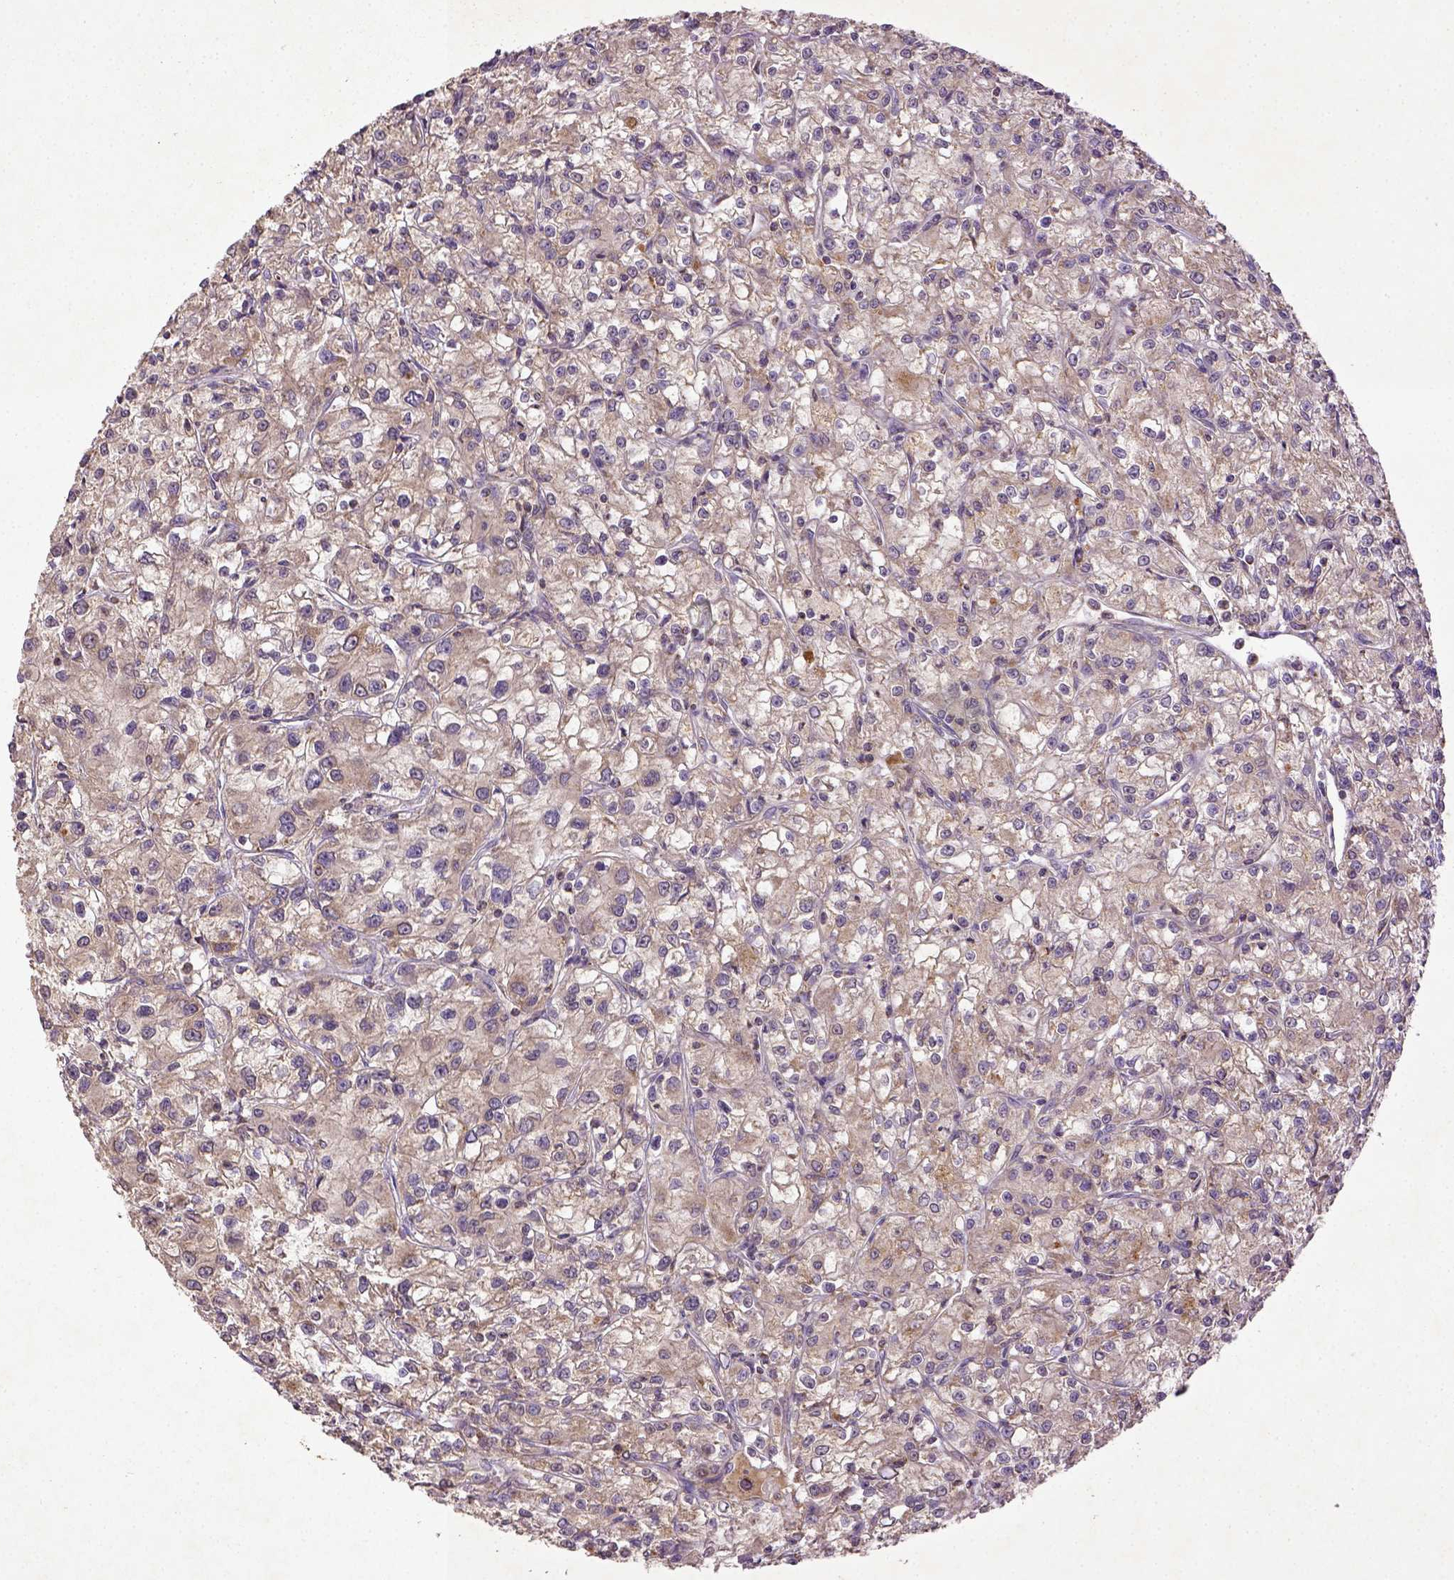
{"staining": {"intensity": "weak", "quantity": ">75%", "location": "cytoplasmic/membranous"}, "tissue": "renal cancer", "cell_type": "Tumor cells", "image_type": "cancer", "snomed": [{"axis": "morphology", "description": "Adenocarcinoma, NOS"}, {"axis": "topography", "description": "Kidney"}], "caption": "The immunohistochemical stain highlights weak cytoplasmic/membranous positivity in tumor cells of renal adenocarcinoma tissue.", "gene": "MT-CO1", "patient": {"sex": "female", "age": 59}}